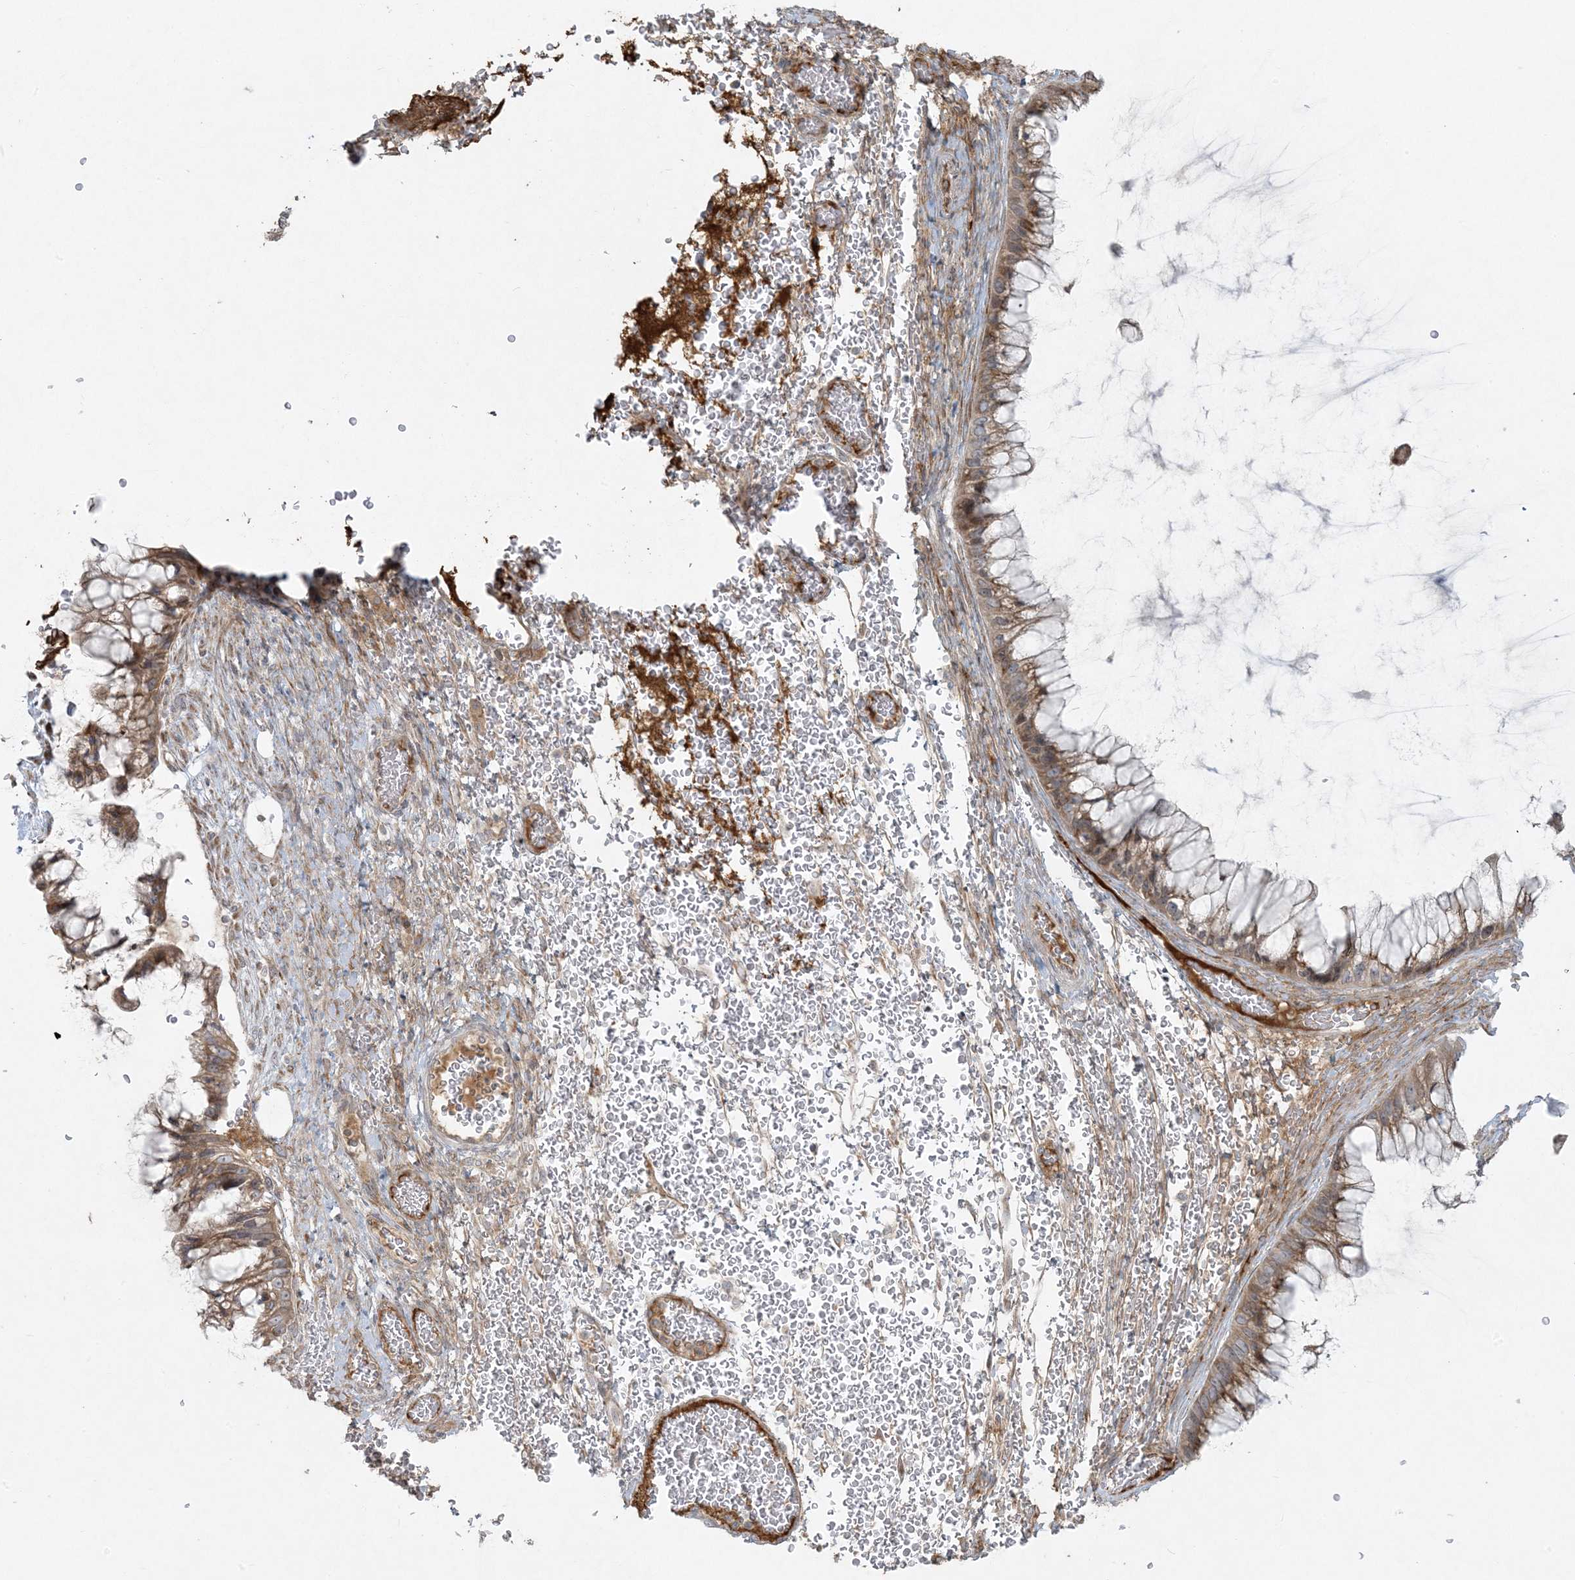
{"staining": {"intensity": "weak", "quantity": ">75%", "location": "cytoplasmic/membranous"}, "tissue": "ovarian cancer", "cell_type": "Tumor cells", "image_type": "cancer", "snomed": [{"axis": "morphology", "description": "Cystadenocarcinoma, mucinous, NOS"}, {"axis": "topography", "description": "Ovary"}], "caption": "Tumor cells display low levels of weak cytoplasmic/membranous staining in approximately >75% of cells in ovarian cancer.", "gene": "ZNF263", "patient": {"sex": "female", "age": 37}}